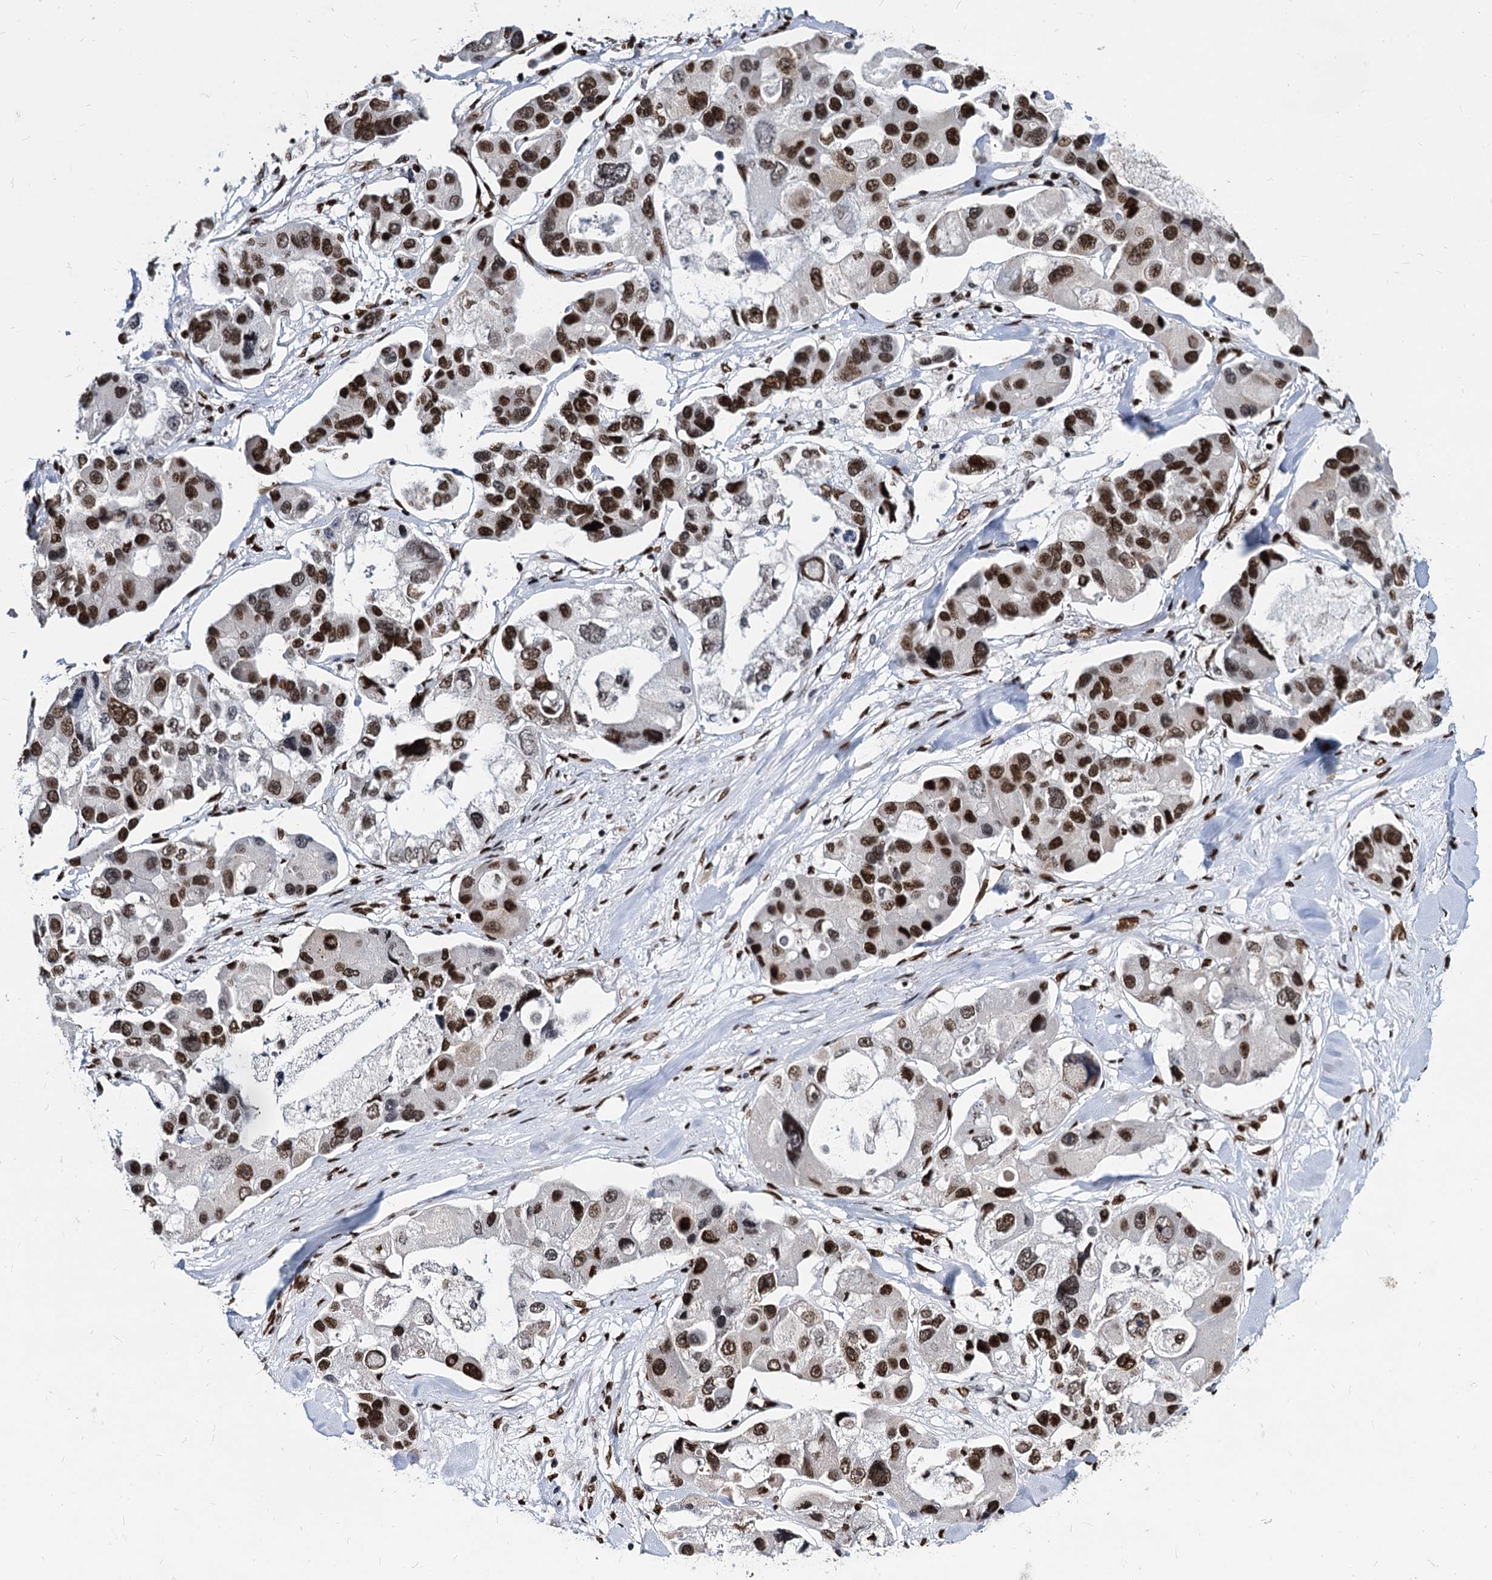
{"staining": {"intensity": "strong", "quantity": ">75%", "location": "nuclear"}, "tissue": "lung cancer", "cell_type": "Tumor cells", "image_type": "cancer", "snomed": [{"axis": "morphology", "description": "Adenocarcinoma, NOS"}, {"axis": "topography", "description": "Lung"}], "caption": "Protein staining by immunohistochemistry demonstrates strong nuclear expression in about >75% of tumor cells in lung adenocarcinoma. (DAB (3,3'-diaminobenzidine) IHC, brown staining for protein, blue staining for nuclei).", "gene": "MECP2", "patient": {"sex": "female", "age": 54}}